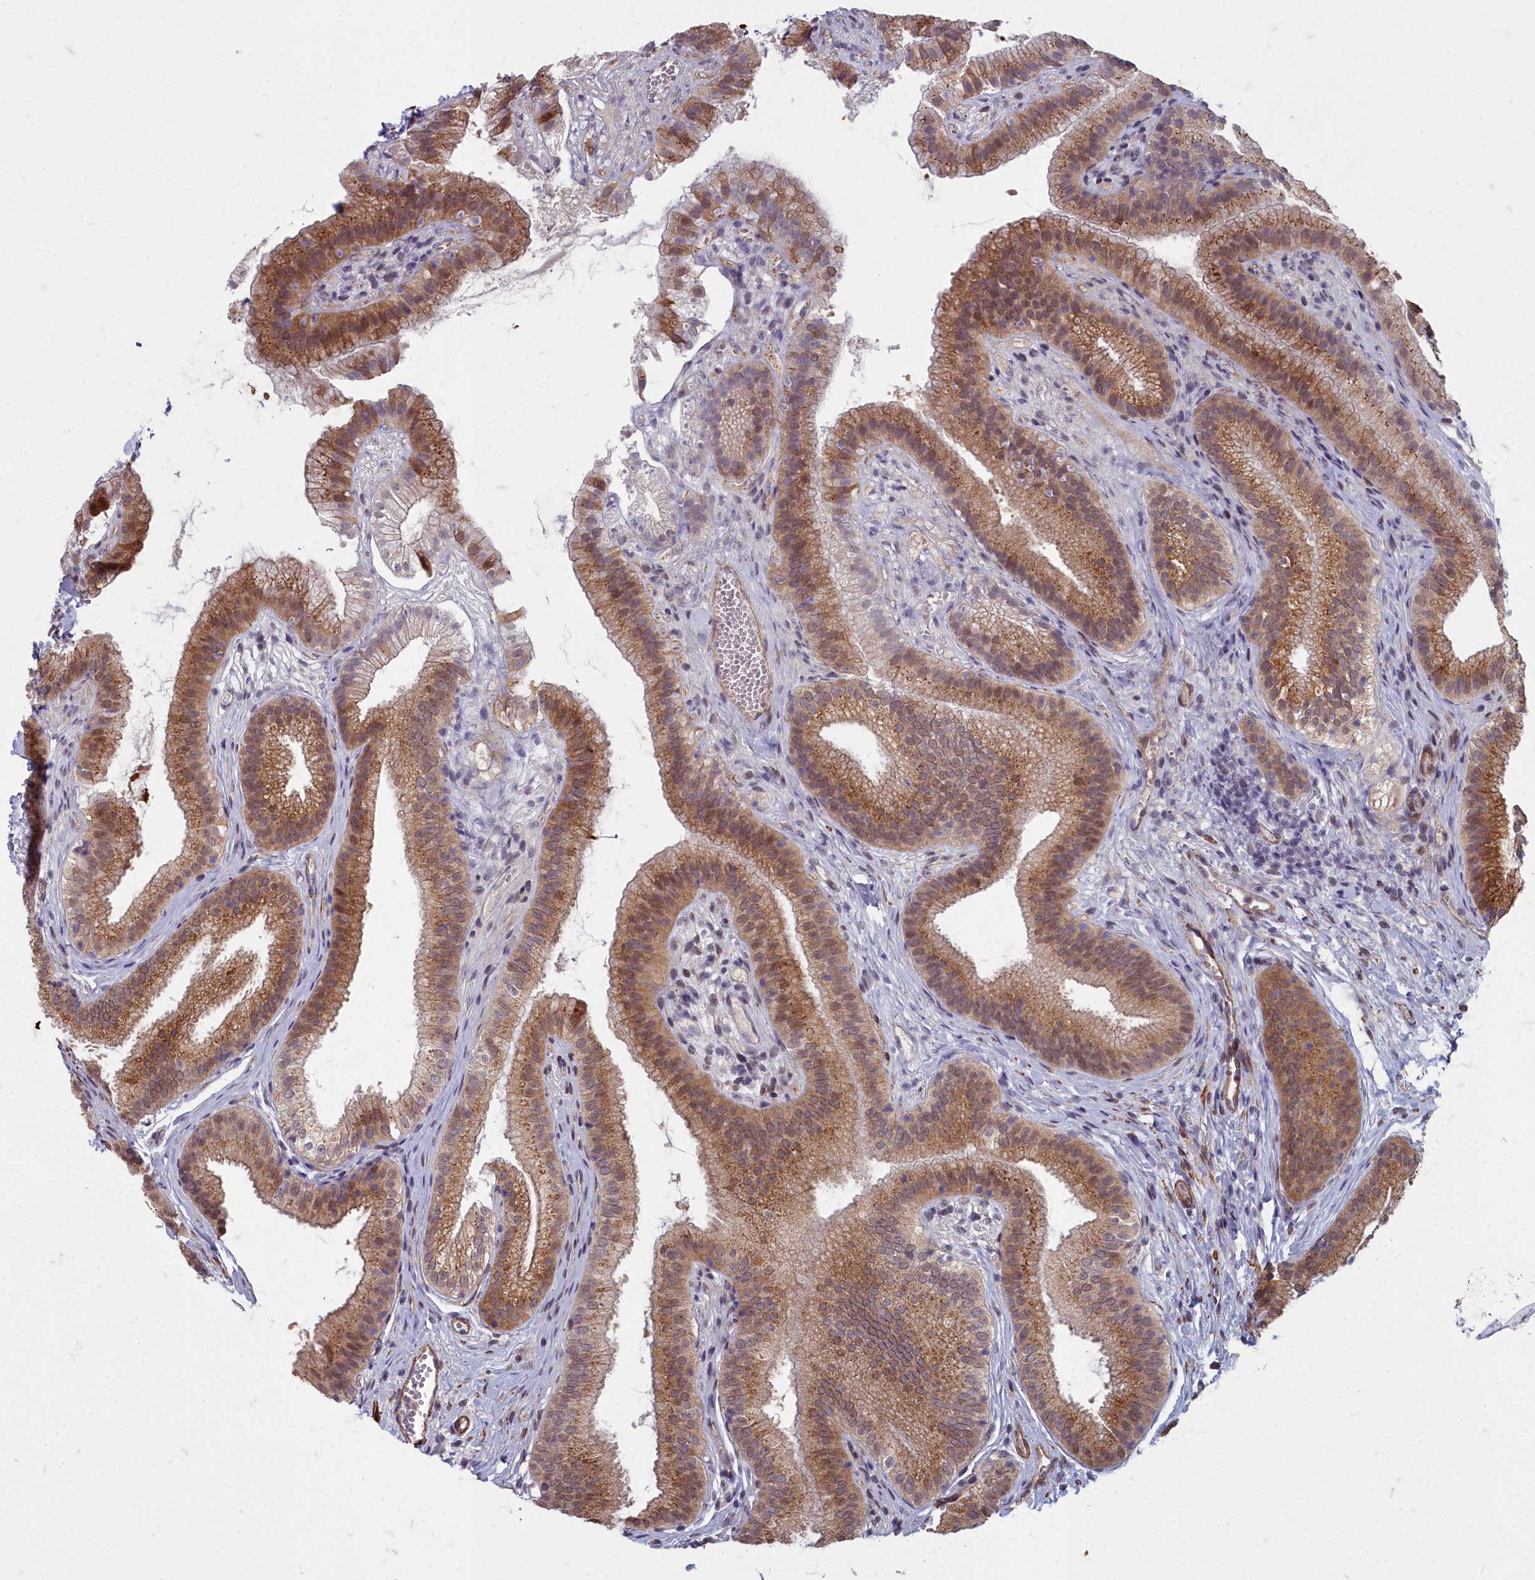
{"staining": {"intensity": "moderate", "quantity": ">75%", "location": "cytoplasmic/membranous"}, "tissue": "gallbladder", "cell_type": "Glandular cells", "image_type": "normal", "snomed": [{"axis": "morphology", "description": "Normal tissue, NOS"}, {"axis": "topography", "description": "Gallbladder"}], "caption": "Glandular cells show medium levels of moderate cytoplasmic/membranous expression in approximately >75% of cells in normal human gallbladder.", "gene": "ZNF626", "patient": {"sex": "female", "age": 54}}